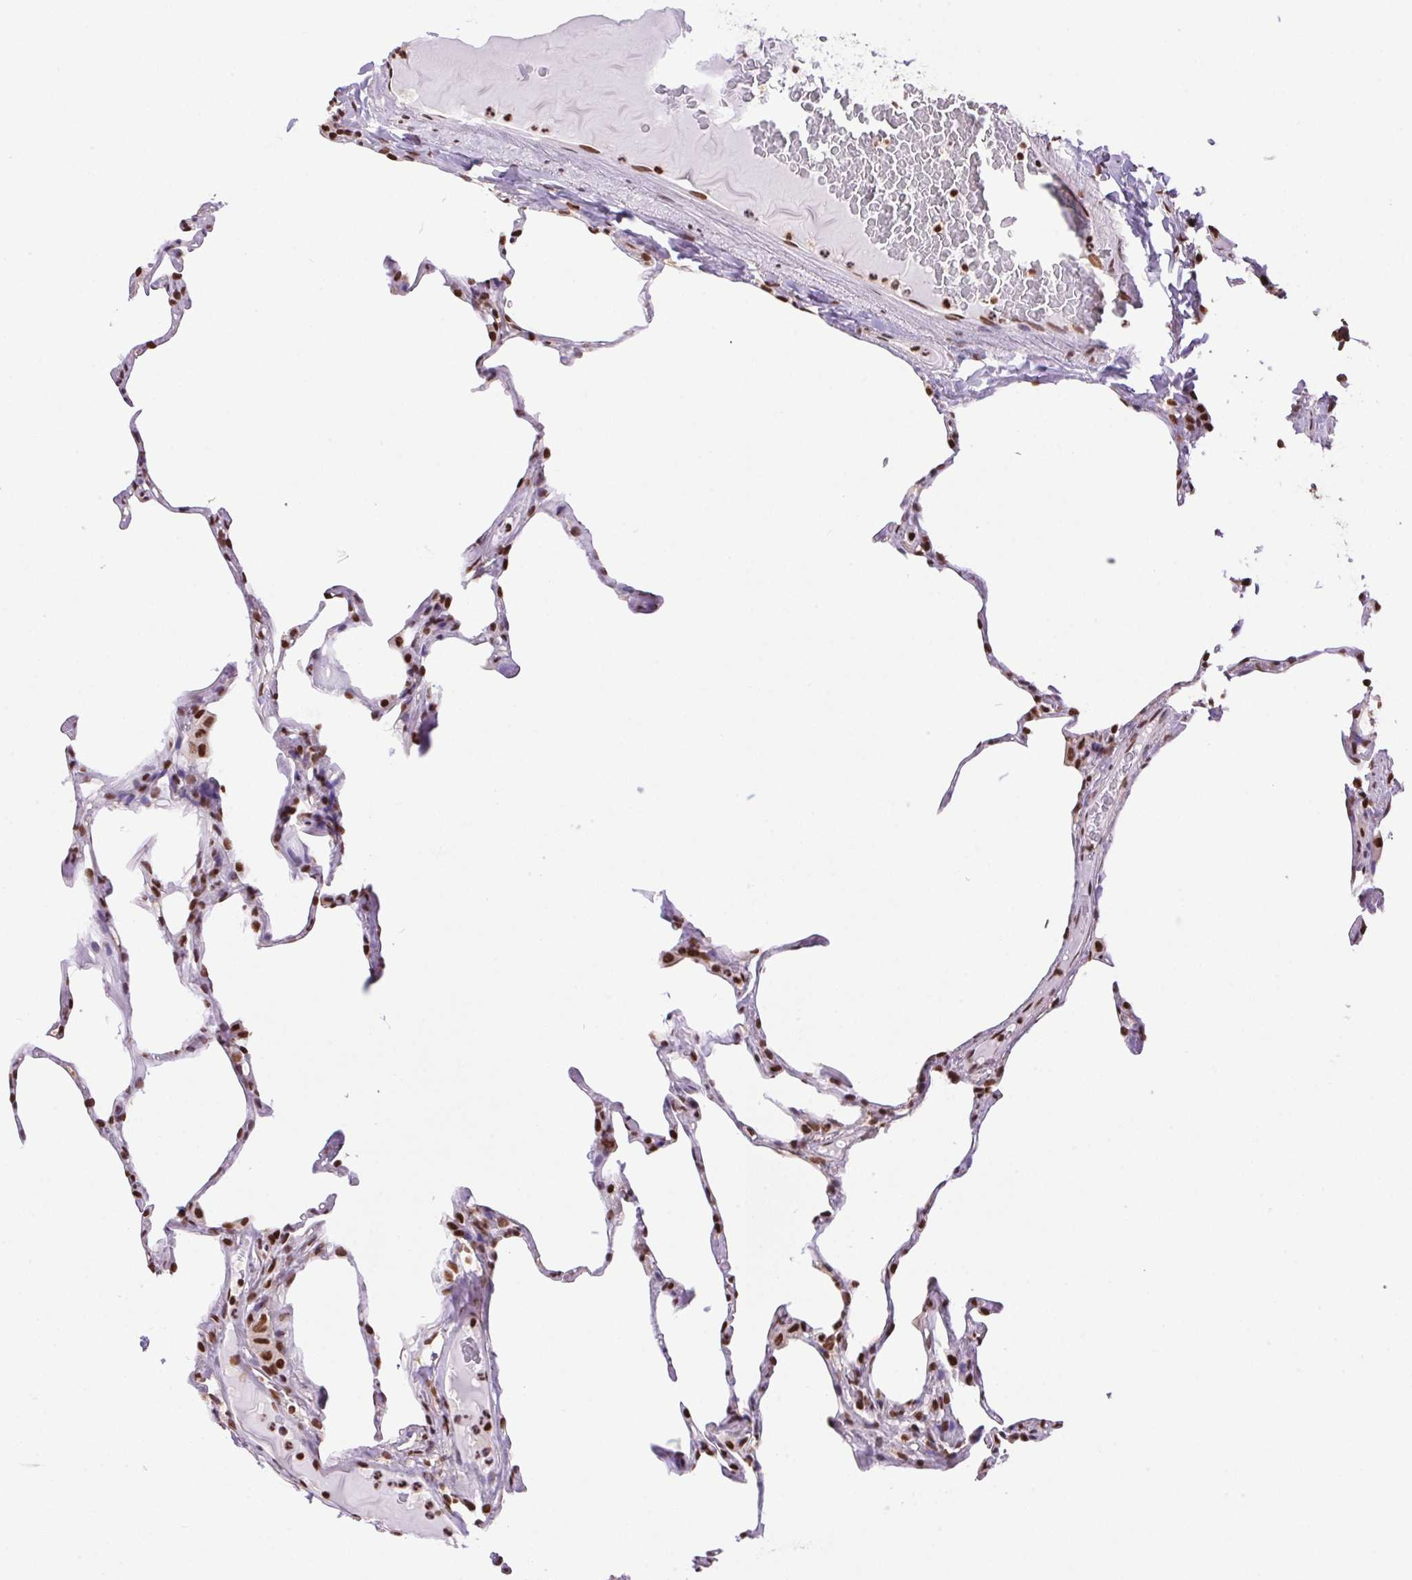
{"staining": {"intensity": "strong", "quantity": ">75%", "location": "nuclear"}, "tissue": "lung", "cell_type": "Alveolar cells", "image_type": "normal", "snomed": [{"axis": "morphology", "description": "Normal tissue, NOS"}, {"axis": "topography", "description": "Lung"}], "caption": "This photomicrograph displays normal lung stained with immunohistochemistry (IHC) to label a protein in brown. The nuclear of alveolar cells show strong positivity for the protein. Nuclei are counter-stained blue.", "gene": "ZNF207", "patient": {"sex": "male", "age": 65}}